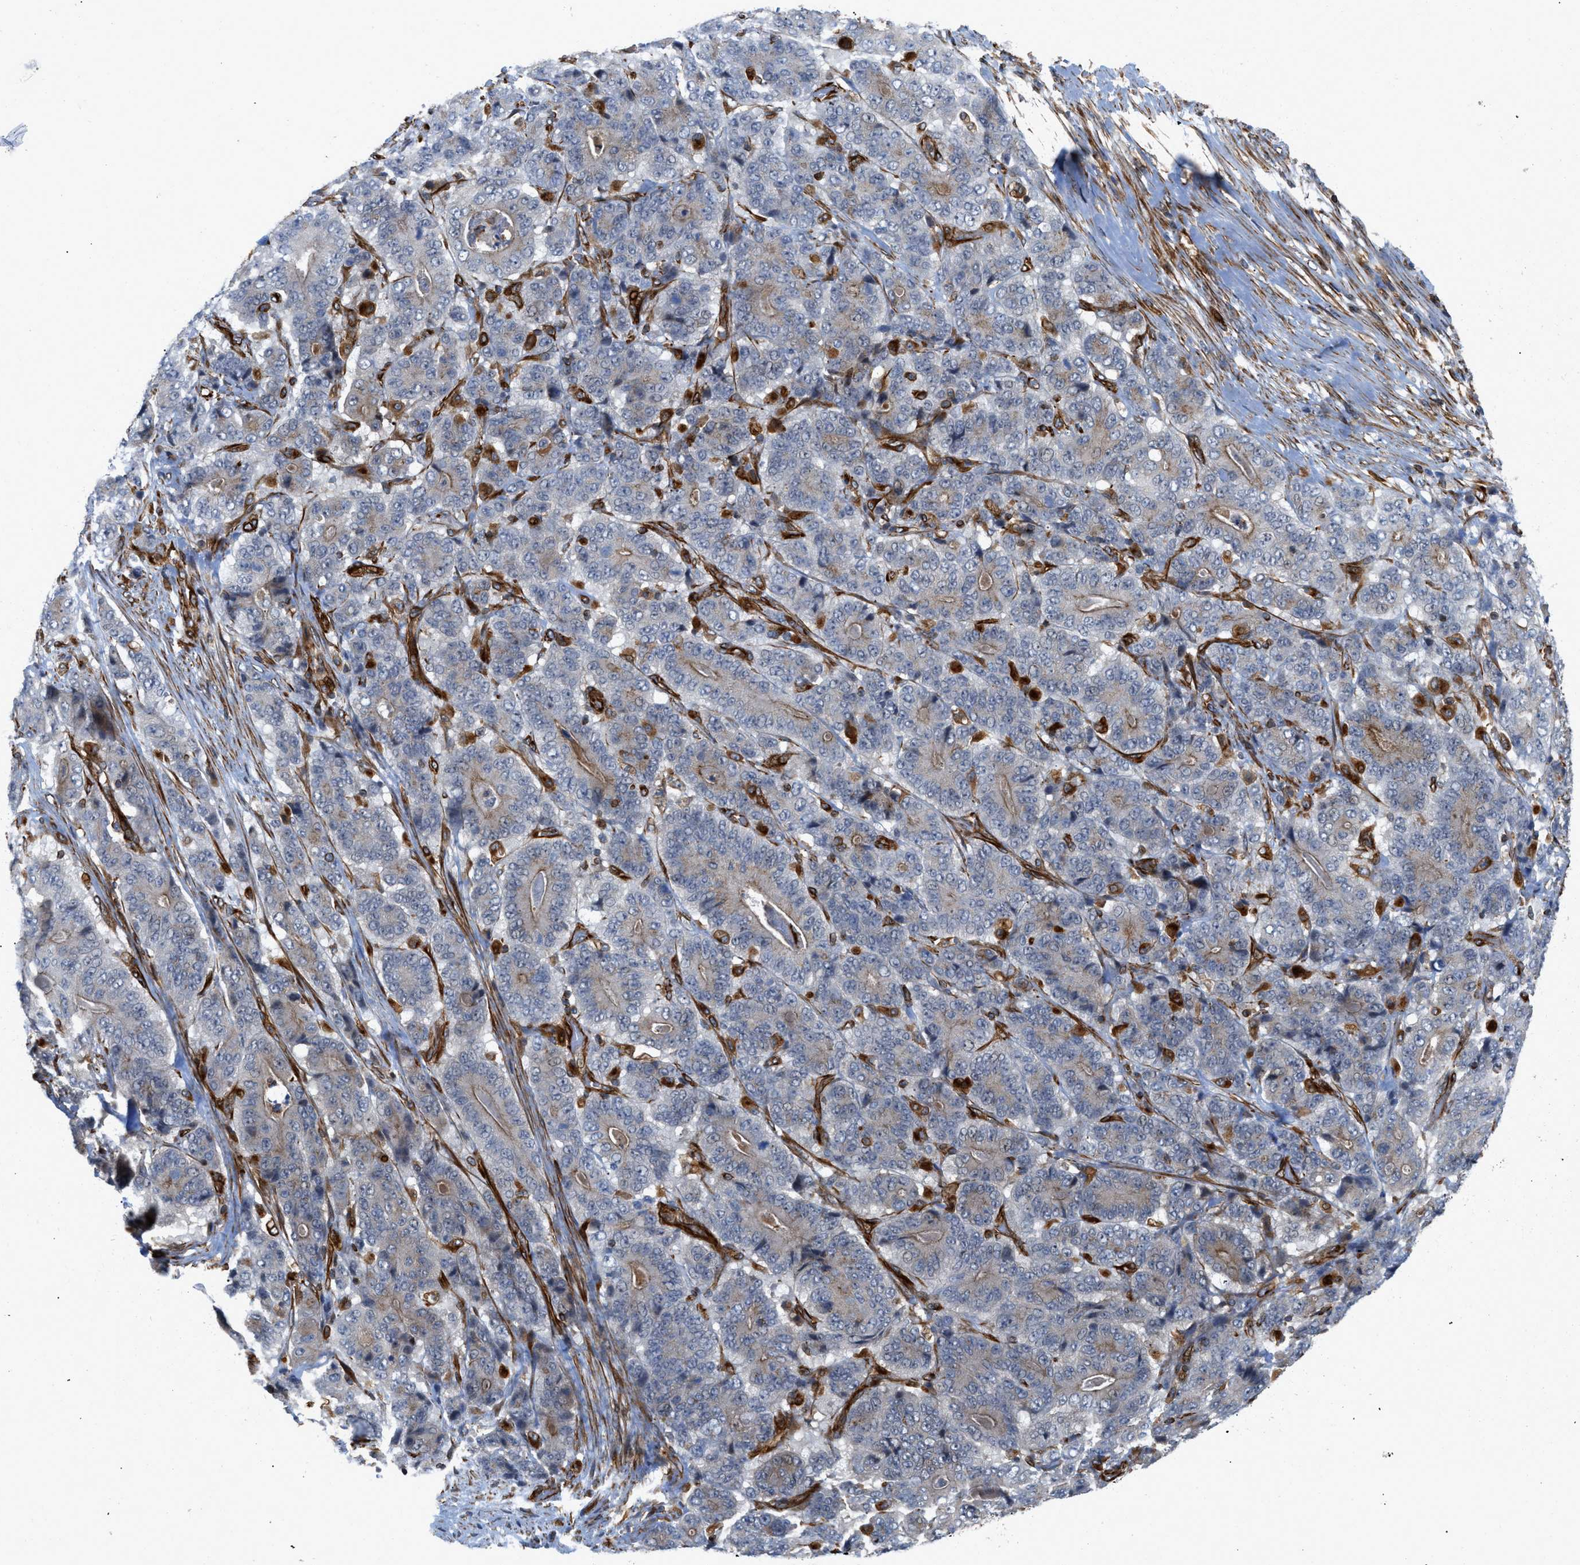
{"staining": {"intensity": "weak", "quantity": "25%-75%", "location": "cytoplasmic/membranous"}, "tissue": "stomach cancer", "cell_type": "Tumor cells", "image_type": "cancer", "snomed": [{"axis": "morphology", "description": "Adenocarcinoma, NOS"}, {"axis": "topography", "description": "Stomach"}], "caption": "This histopathology image displays stomach adenocarcinoma stained with immunohistochemistry to label a protein in brown. The cytoplasmic/membranous of tumor cells show weak positivity for the protein. Nuclei are counter-stained blue.", "gene": "PTPRE", "patient": {"sex": "female", "age": 73}}